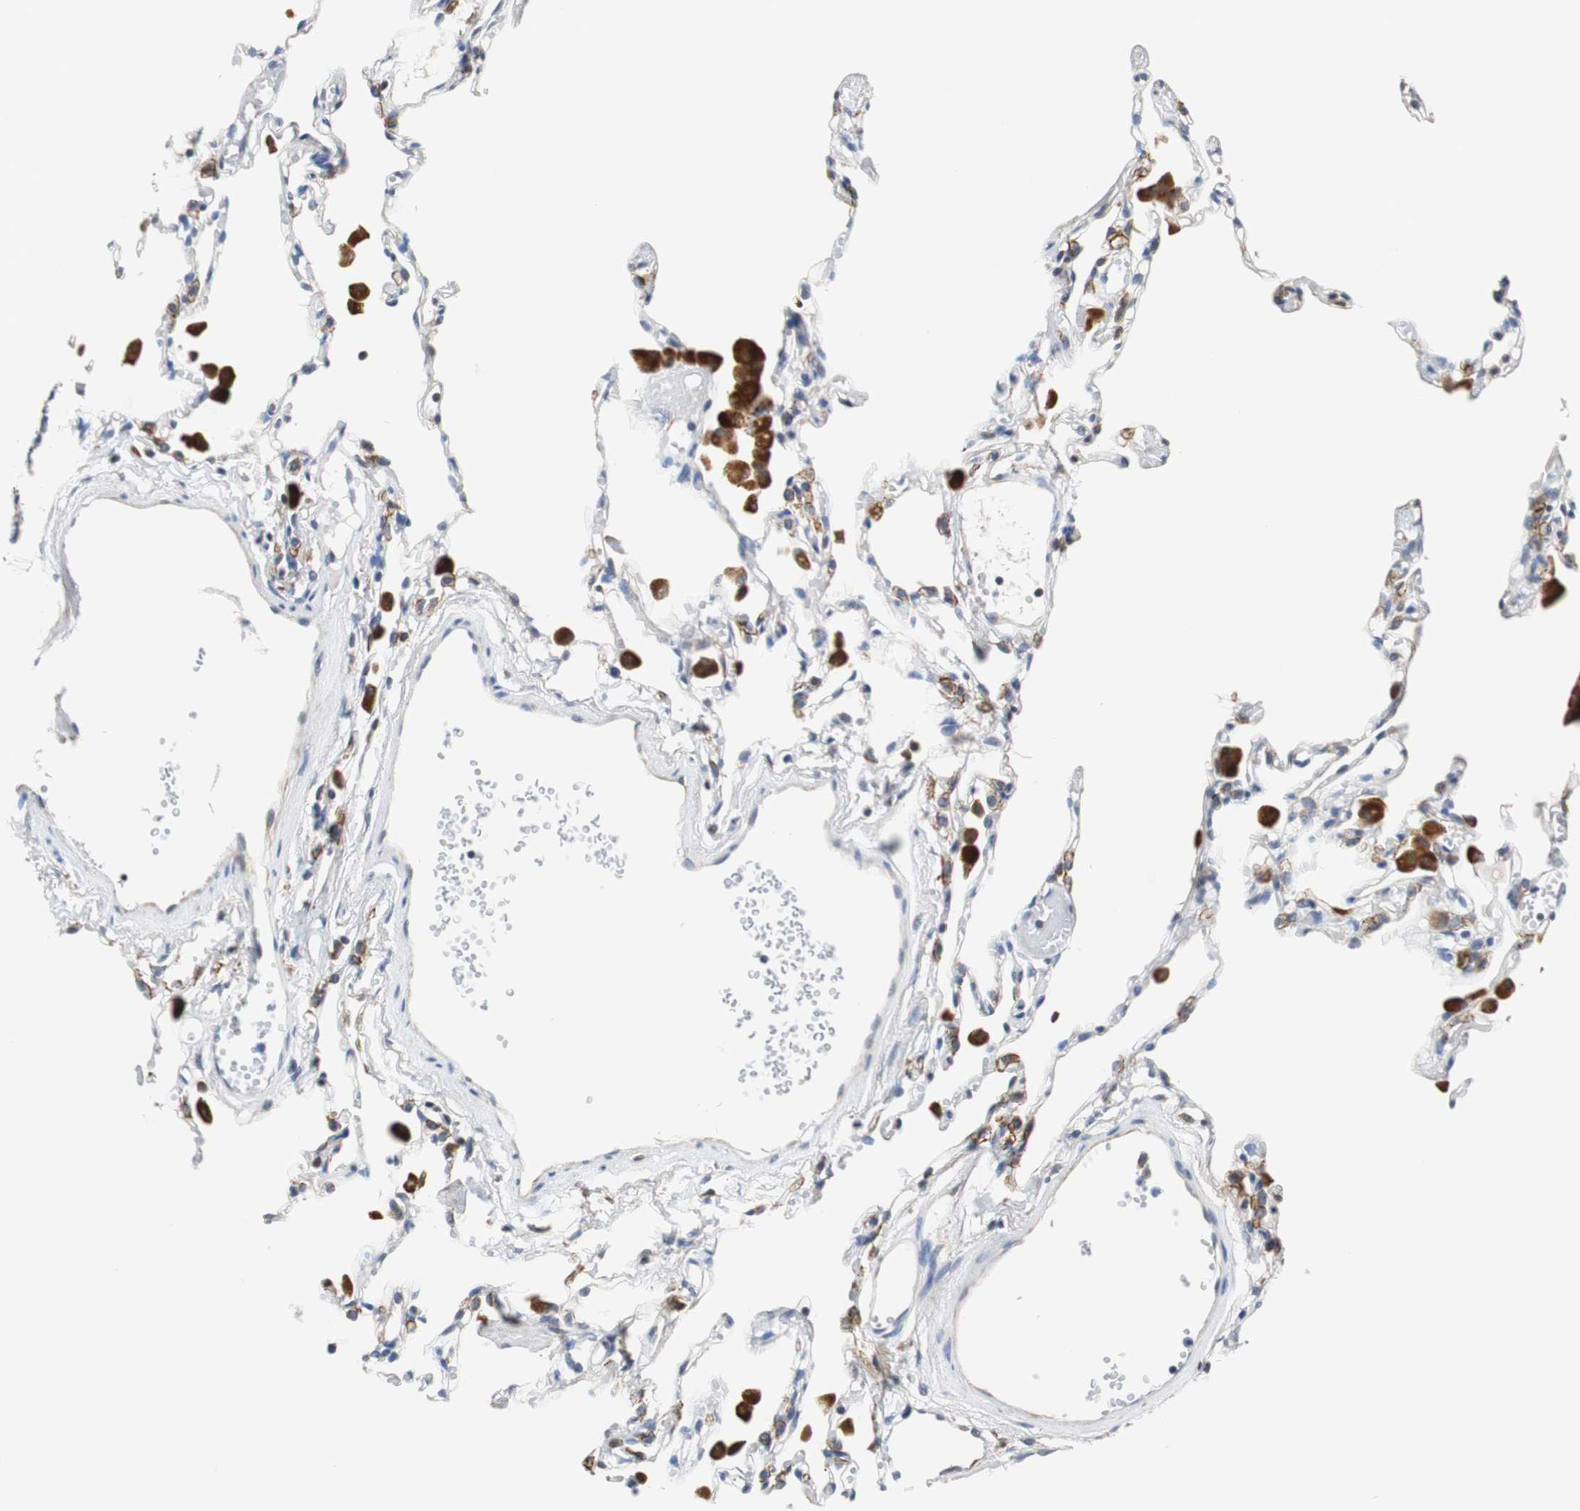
{"staining": {"intensity": "weak", "quantity": "<25%", "location": "cytoplasmic/membranous"}, "tissue": "lung", "cell_type": "Alveolar cells", "image_type": "normal", "snomed": [{"axis": "morphology", "description": "Normal tissue, NOS"}, {"axis": "topography", "description": "Lung"}], "caption": "Lung stained for a protein using IHC displays no staining alveolar cells.", "gene": "PCK1", "patient": {"sex": "female", "age": 49}}